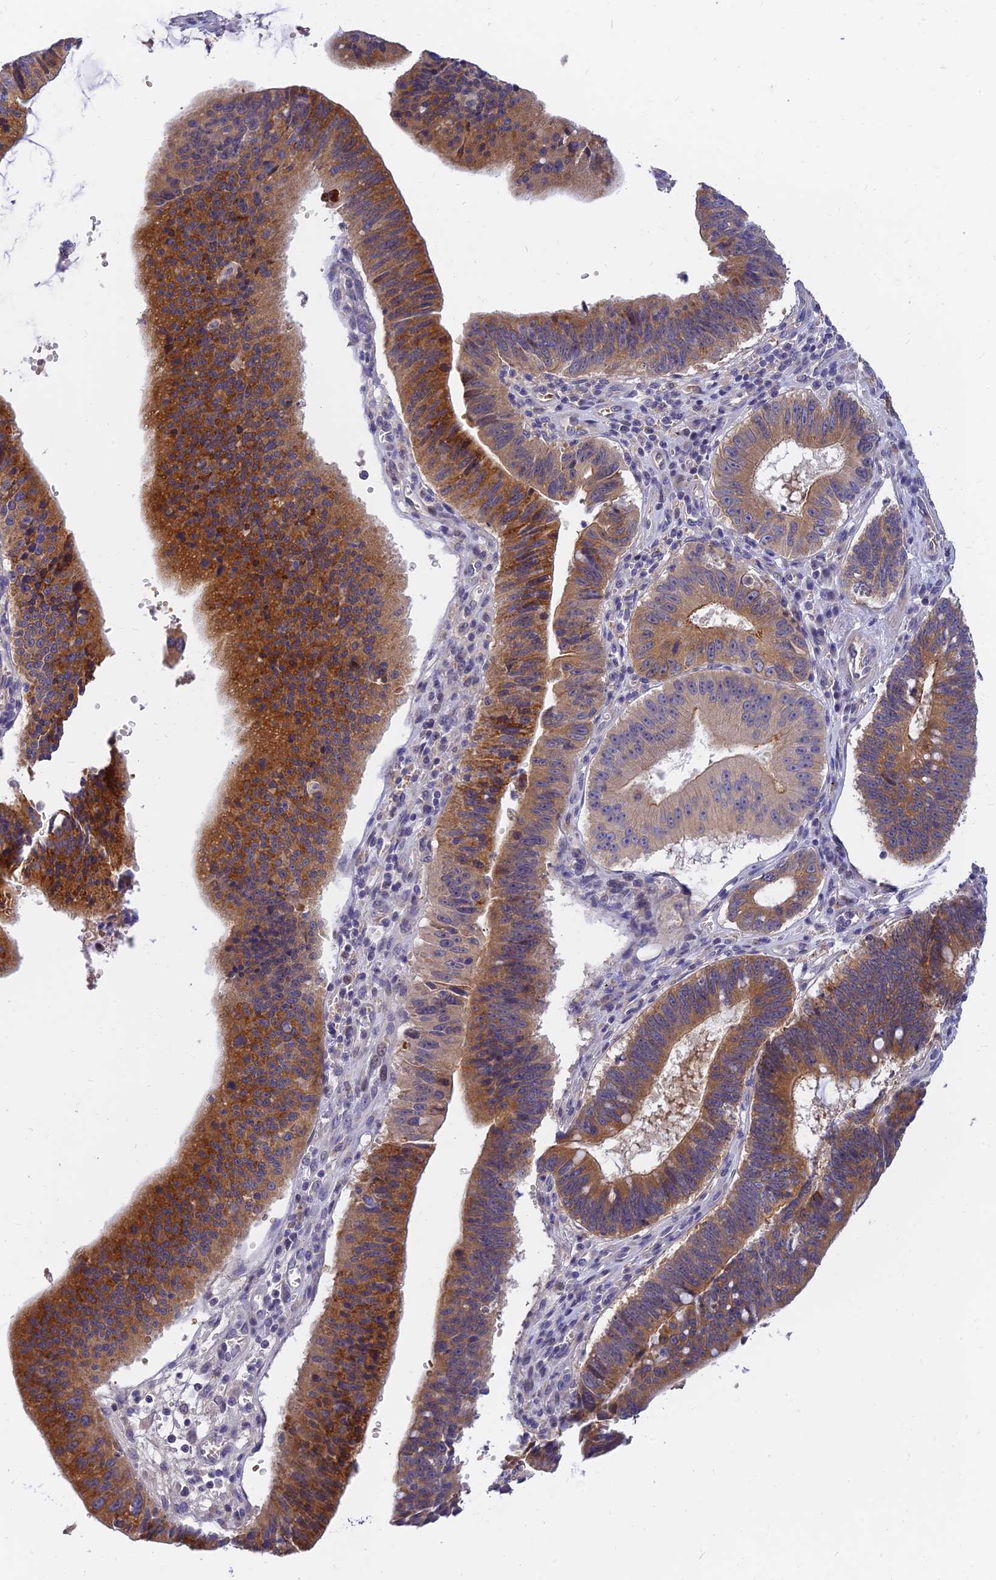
{"staining": {"intensity": "strong", "quantity": "25%-75%", "location": "cytoplasmic/membranous"}, "tissue": "stomach cancer", "cell_type": "Tumor cells", "image_type": "cancer", "snomed": [{"axis": "morphology", "description": "Adenocarcinoma, NOS"}, {"axis": "topography", "description": "Stomach"}], "caption": "Strong cytoplasmic/membranous expression for a protein is seen in approximately 25%-75% of tumor cells of stomach adenocarcinoma using immunohistochemistry (IHC).", "gene": "ANKS4B", "patient": {"sex": "male", "age": 59}}